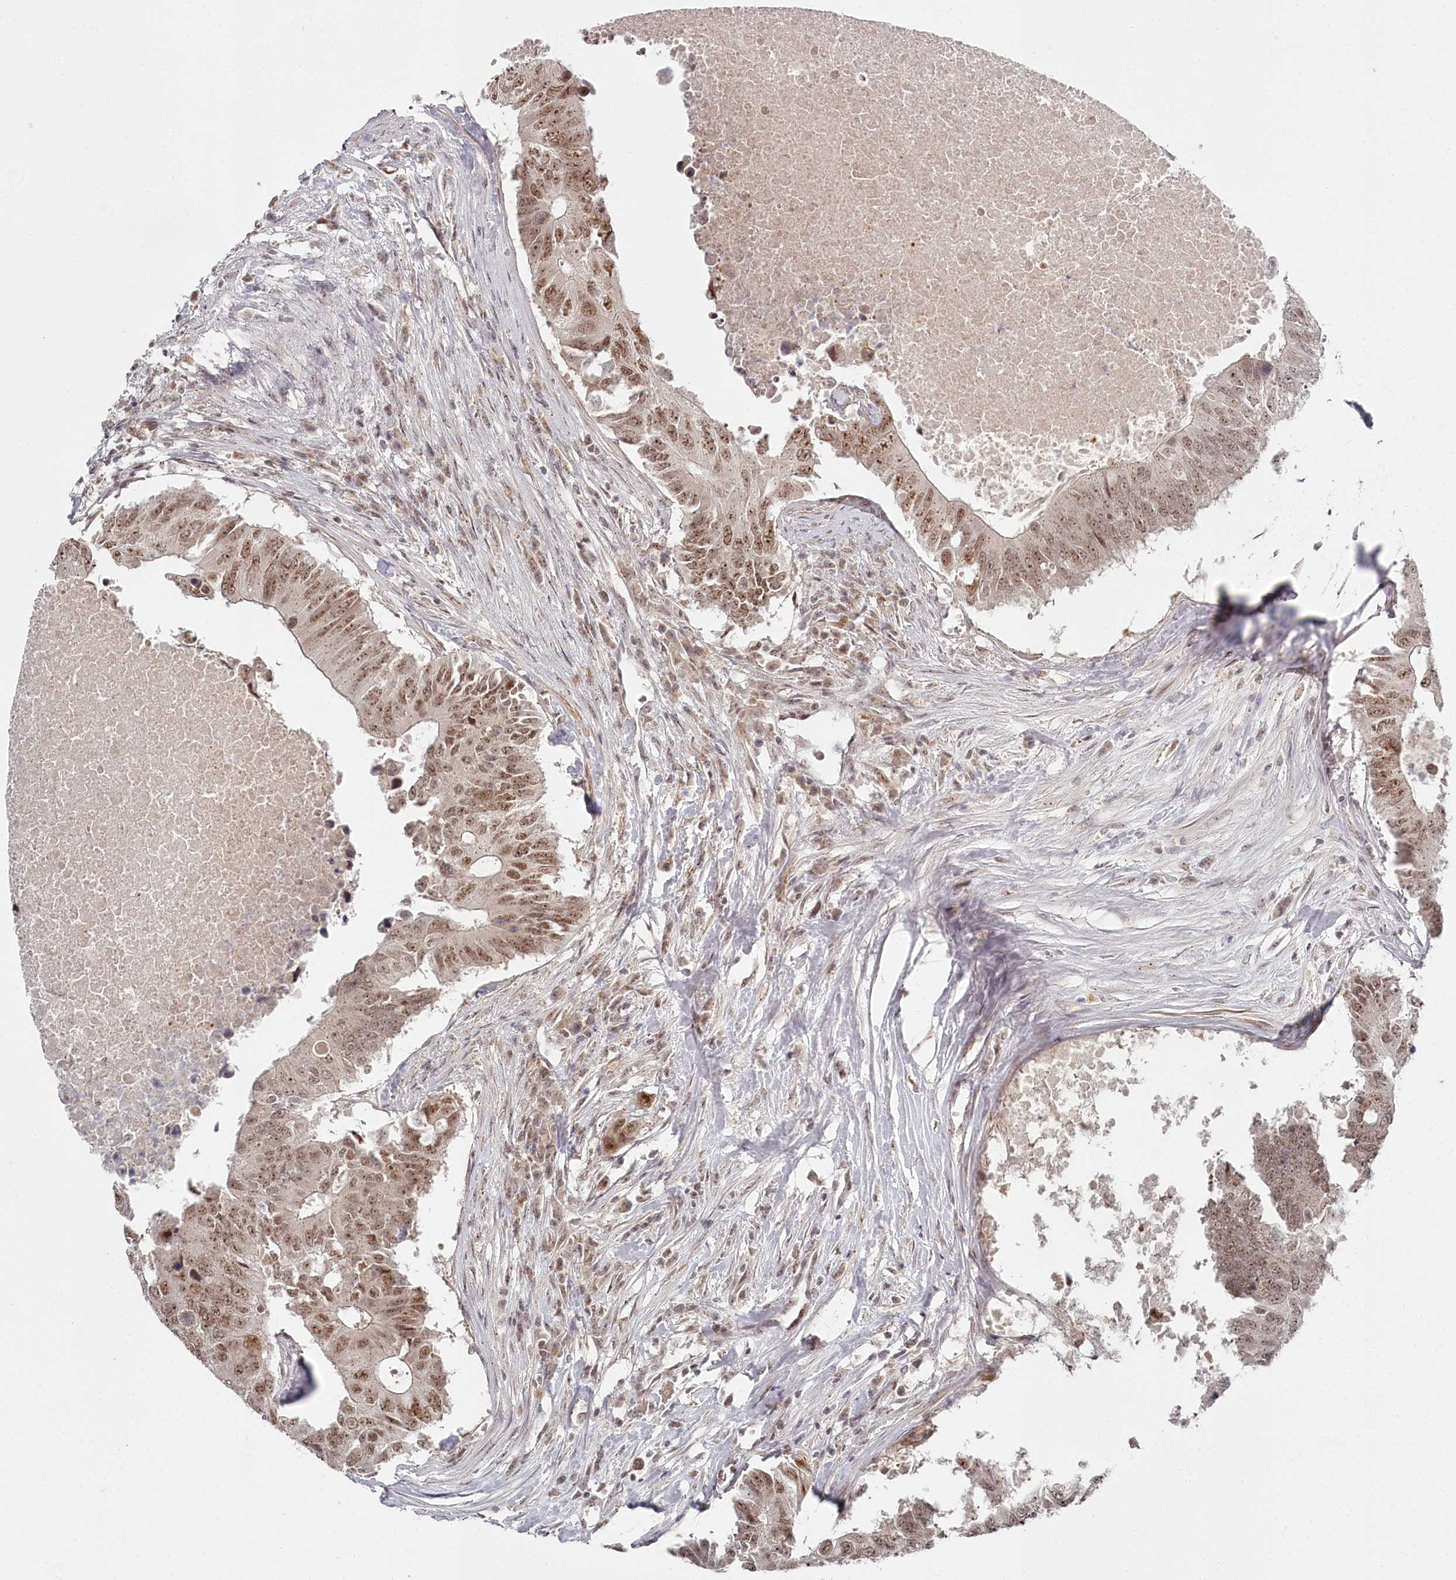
{"staining": {"intensity": "moderate", "quantity": ">75%", "location": "nuclear"}, "tissue": "colorectal cancer", "cell_type": "Tumor cells", "image_type": "cancer", "snomed": [{"axis": "morphology", "description": "Adenocarcinoma, NOS"}, {"axis": "topography", "description": "Colon"}], "caption": "Moderate nuclear expression is identified in approximately >75% of tumor cells in colorectal cancer (adenocarcinoma).", "gene": "EXOSC1", "patient": {"sex": "male", "age": 71}}